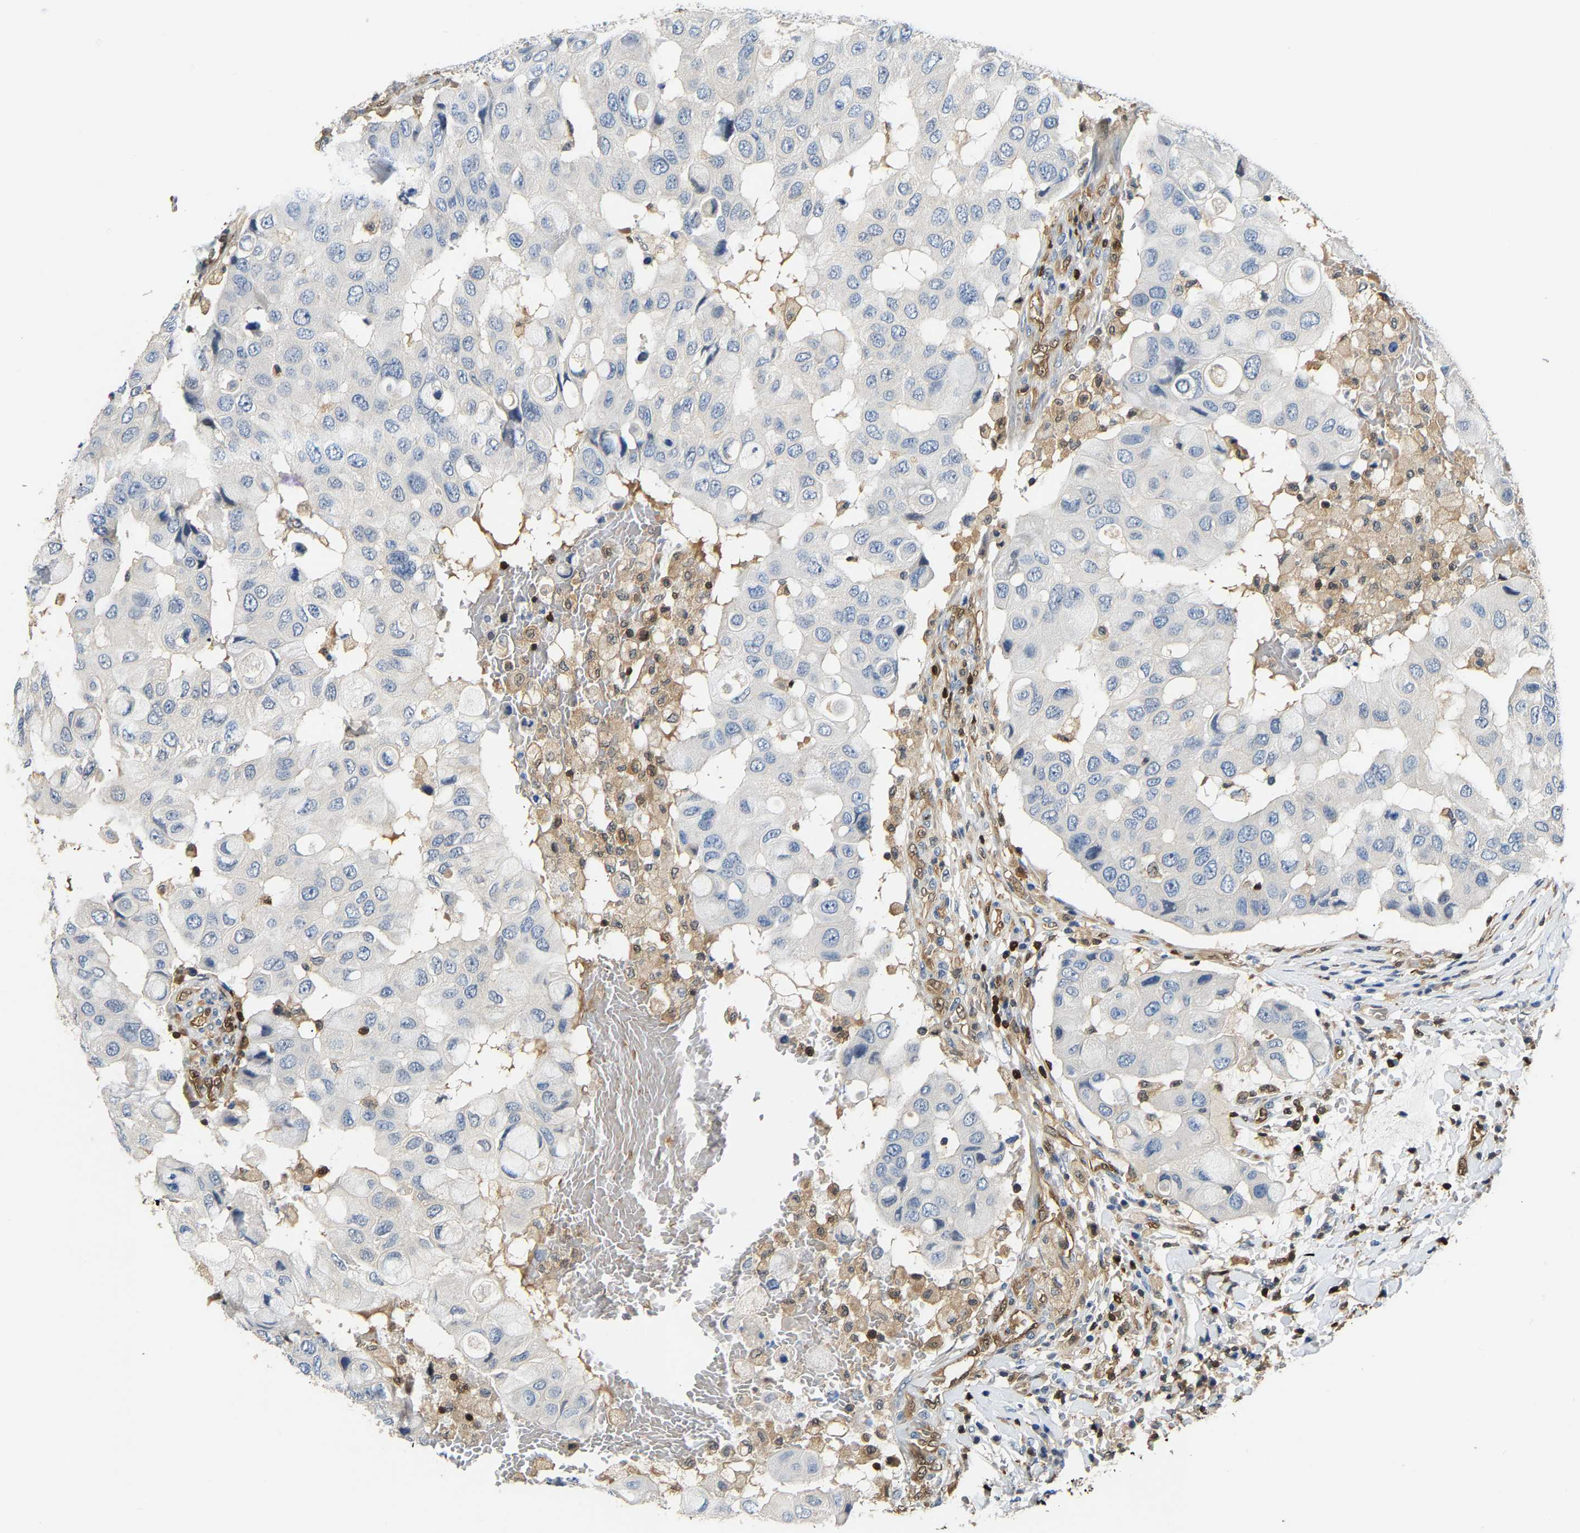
{"staining": {"intensity": "negative", "quantity": "none", "location": "none"}, "tissue": "breast cancer", "cell_type": "Tumor cells", "image_type": "cancer", "snomed": [{"axis": "morphology", "description": "Duct carcinoma"}, {"axis": "topography", "description": "Breast"}], "caption": "DAB immunohistochemical staining of human breast cancer reveals no significant staining in tumor cells. (IHC, brightfield microscopy, high magnification).", "gene": "GIMAP7", "patient": {"sex": "female", "age": 27}}